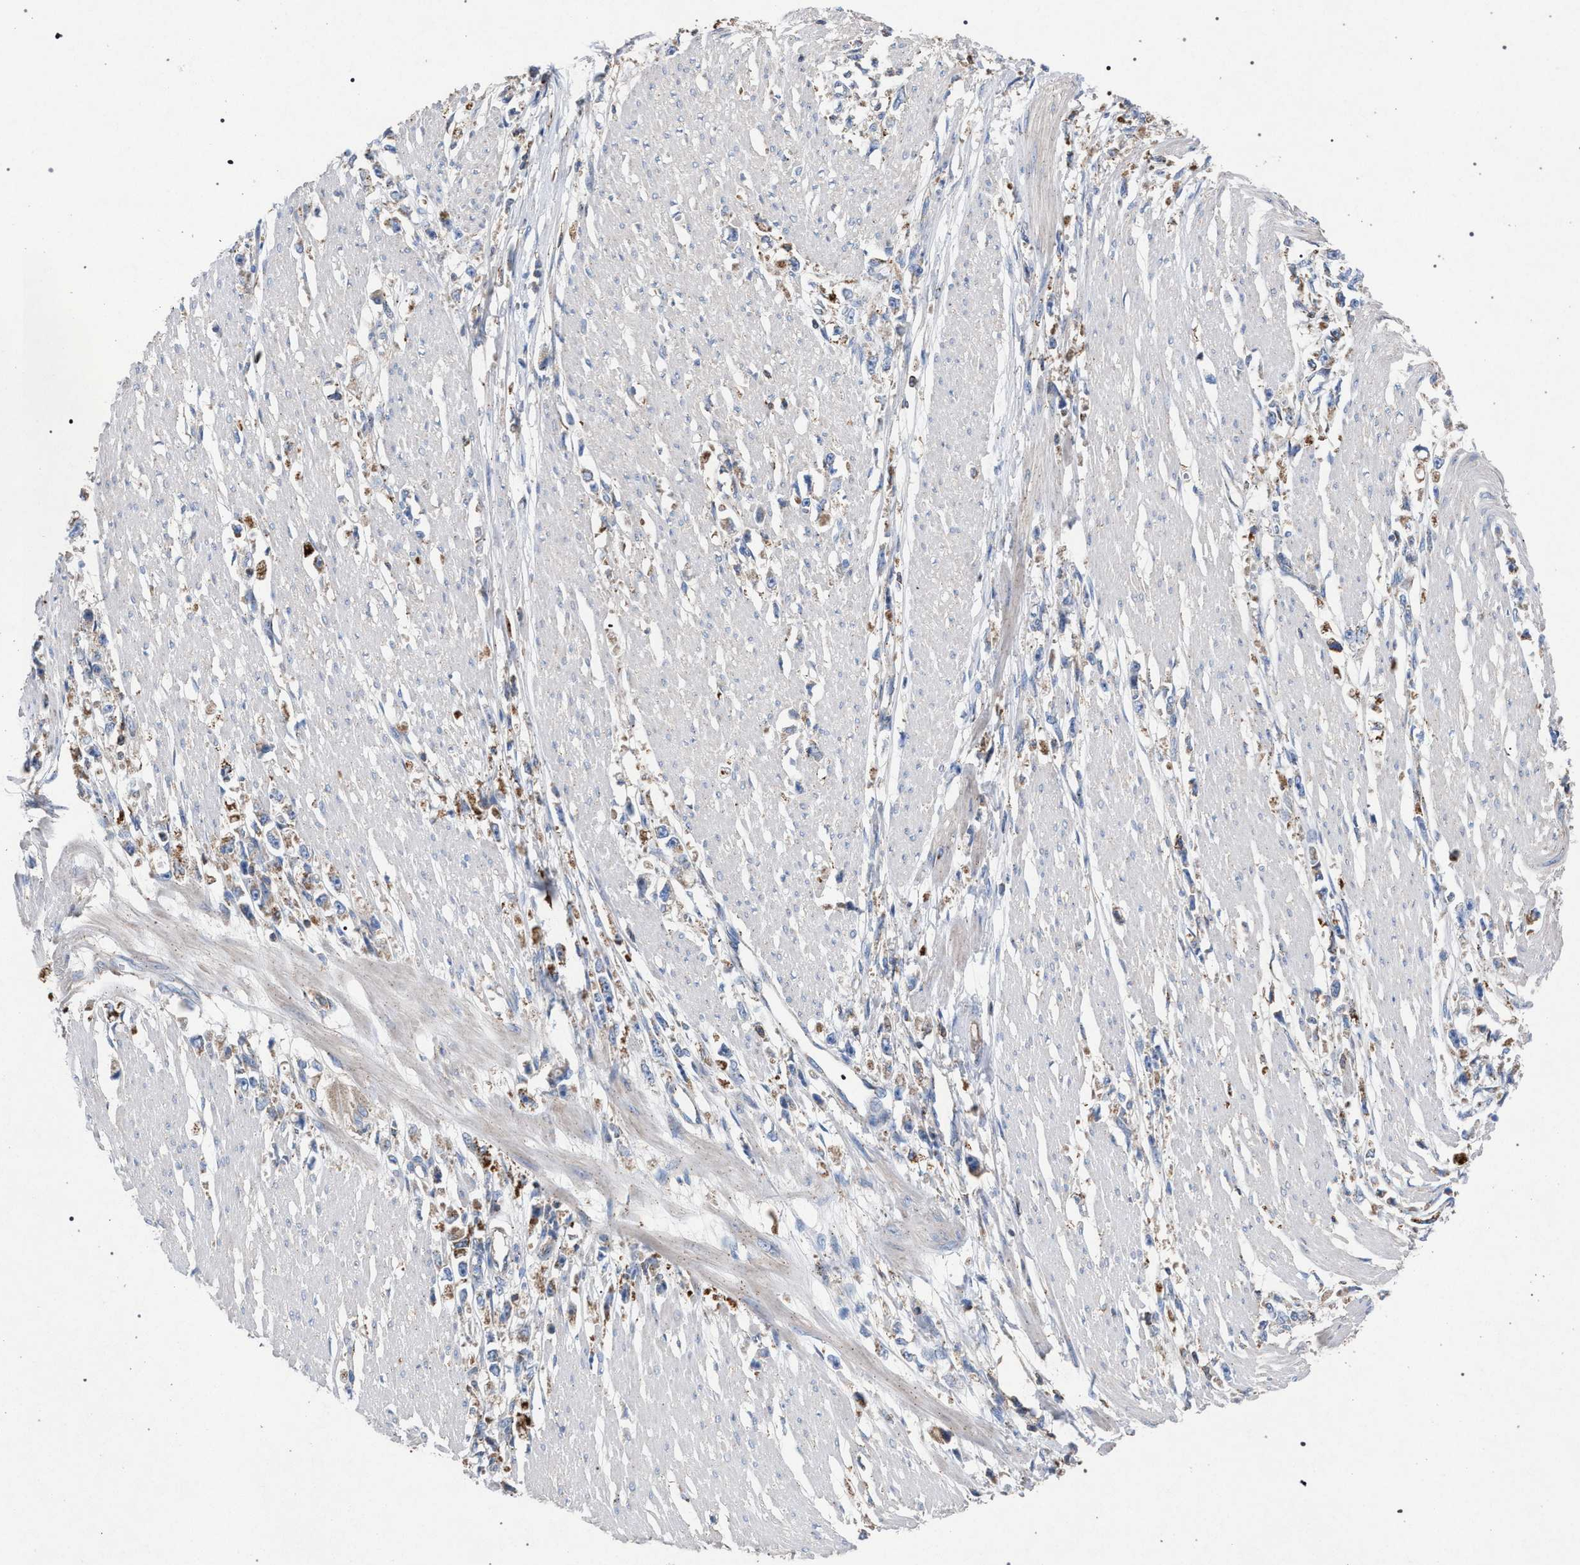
{"staining": {"intensity": "weak", "quantity": "<25%", "location": "cytoplasmic/membranous"}, "tissue": "stomach cancer", "cell_type": "Tumor cells", "image_type": "cancer", "snomed": [{"axis": "morphology", "description": "Adenocarcinoma, NOS"}, {"axis": "topography", "description": "Stomach"}], "caption": "This is a image of immunohistochemistry (IHC) staining of stomach cancer (adenocarcinoma), which shows no staining in tumor cells.", "gene": "VPS13A", "patient": {"sex": "female", "age": 59}}